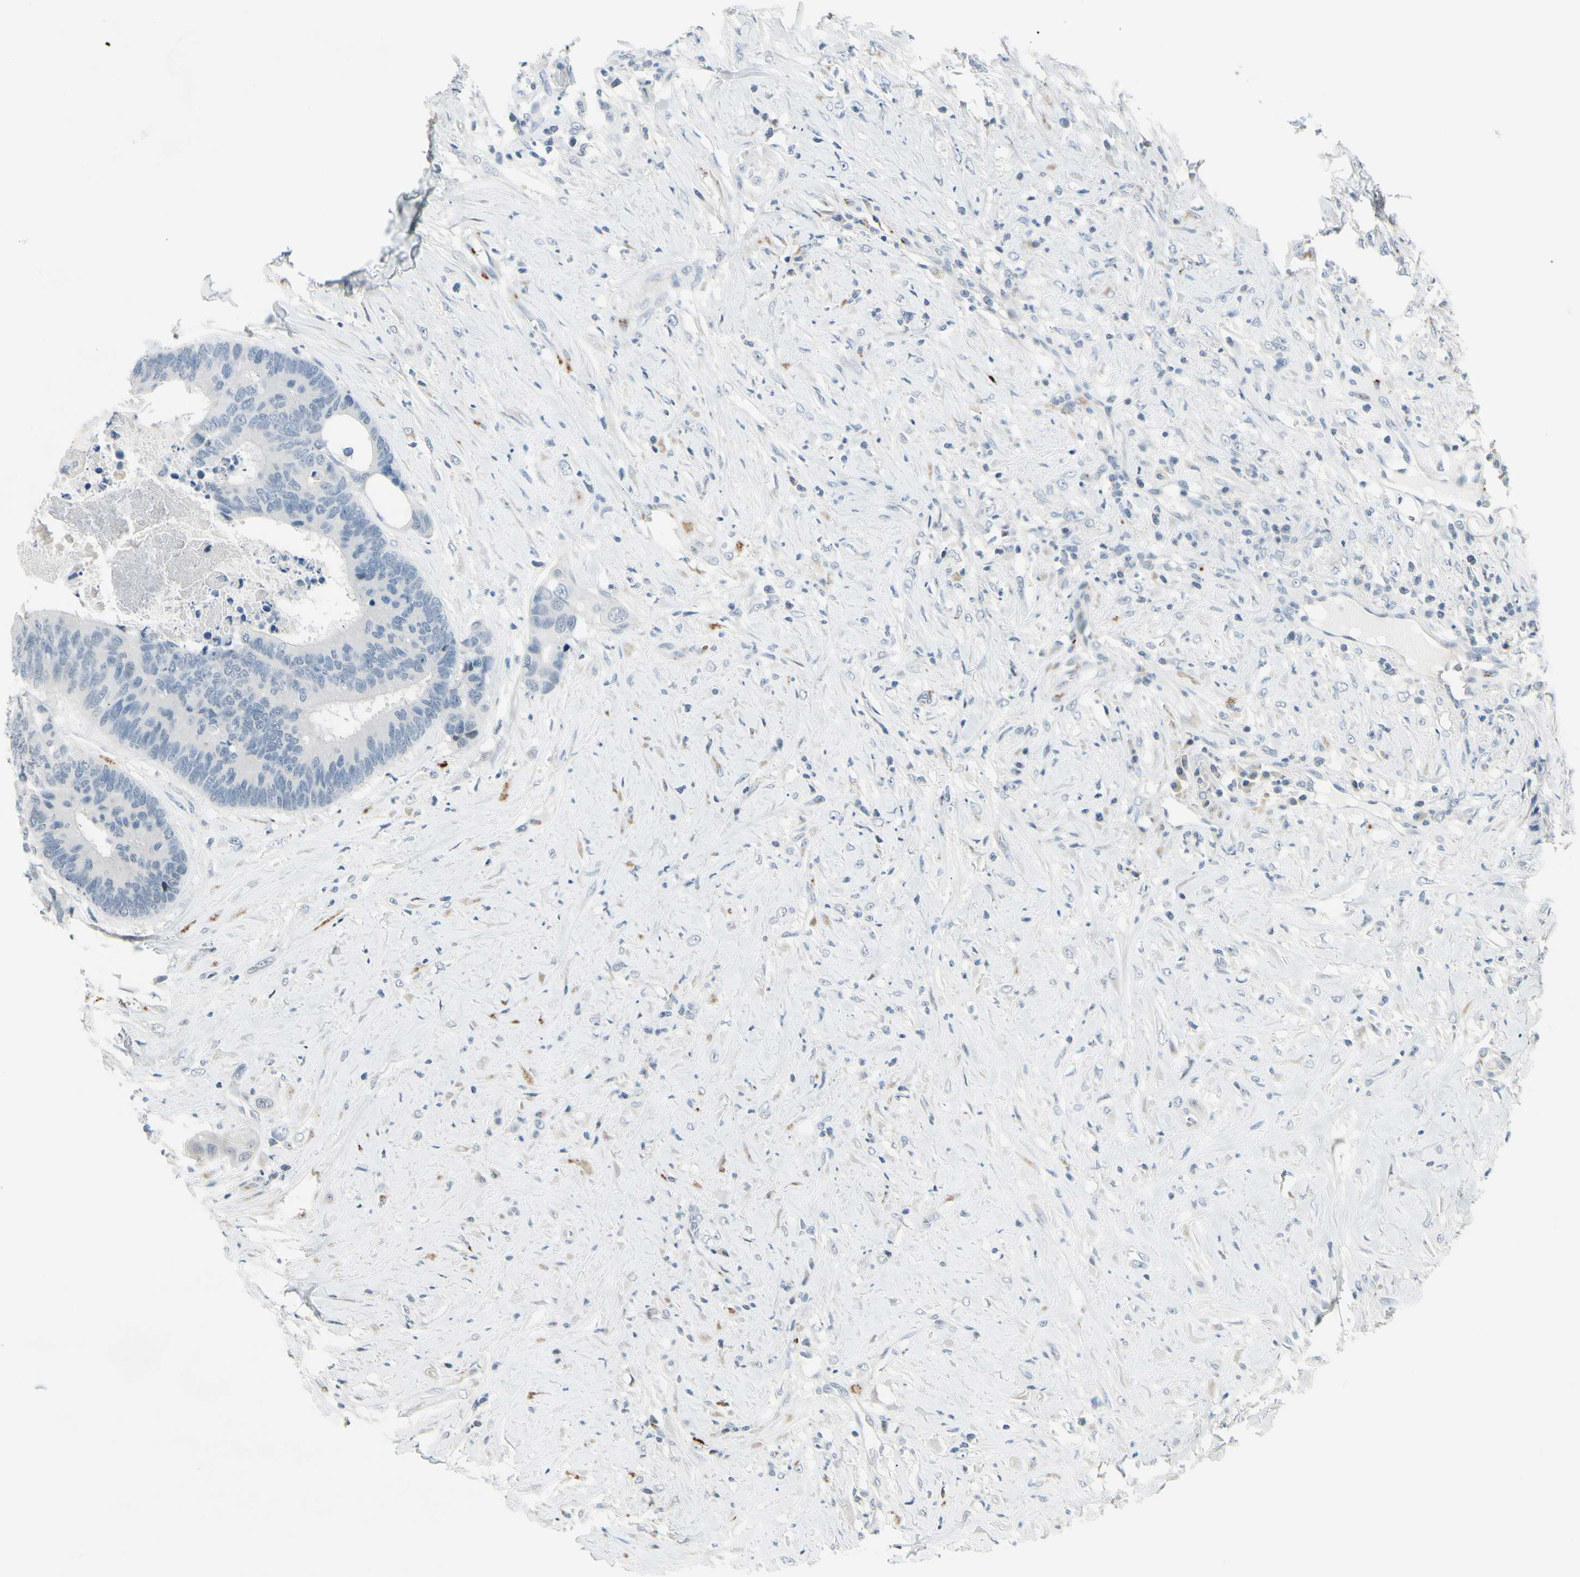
{"staining": {"intensity": "negative", "quantity": "none", "location": "none"}, "tissue": "colorectal cancer", "cell_type": "Tumor cells", "image_type": "cancer", "snomed": [{"axis": "morphology", "description": "Adenocarcinoma, NOS"}, {"axis": "topography", "description": "Rectum"}], "caption": "Immunohistochemistry photomicrograph of neoplastic tissue: colorectal adenocarcinoma stained with DAB (3,3'-diaminobenzidine) reveals no significant protein staining in tumor cells.", "gene": "B4GALNT1", "patient": {"sex": "male", "age": 55}}